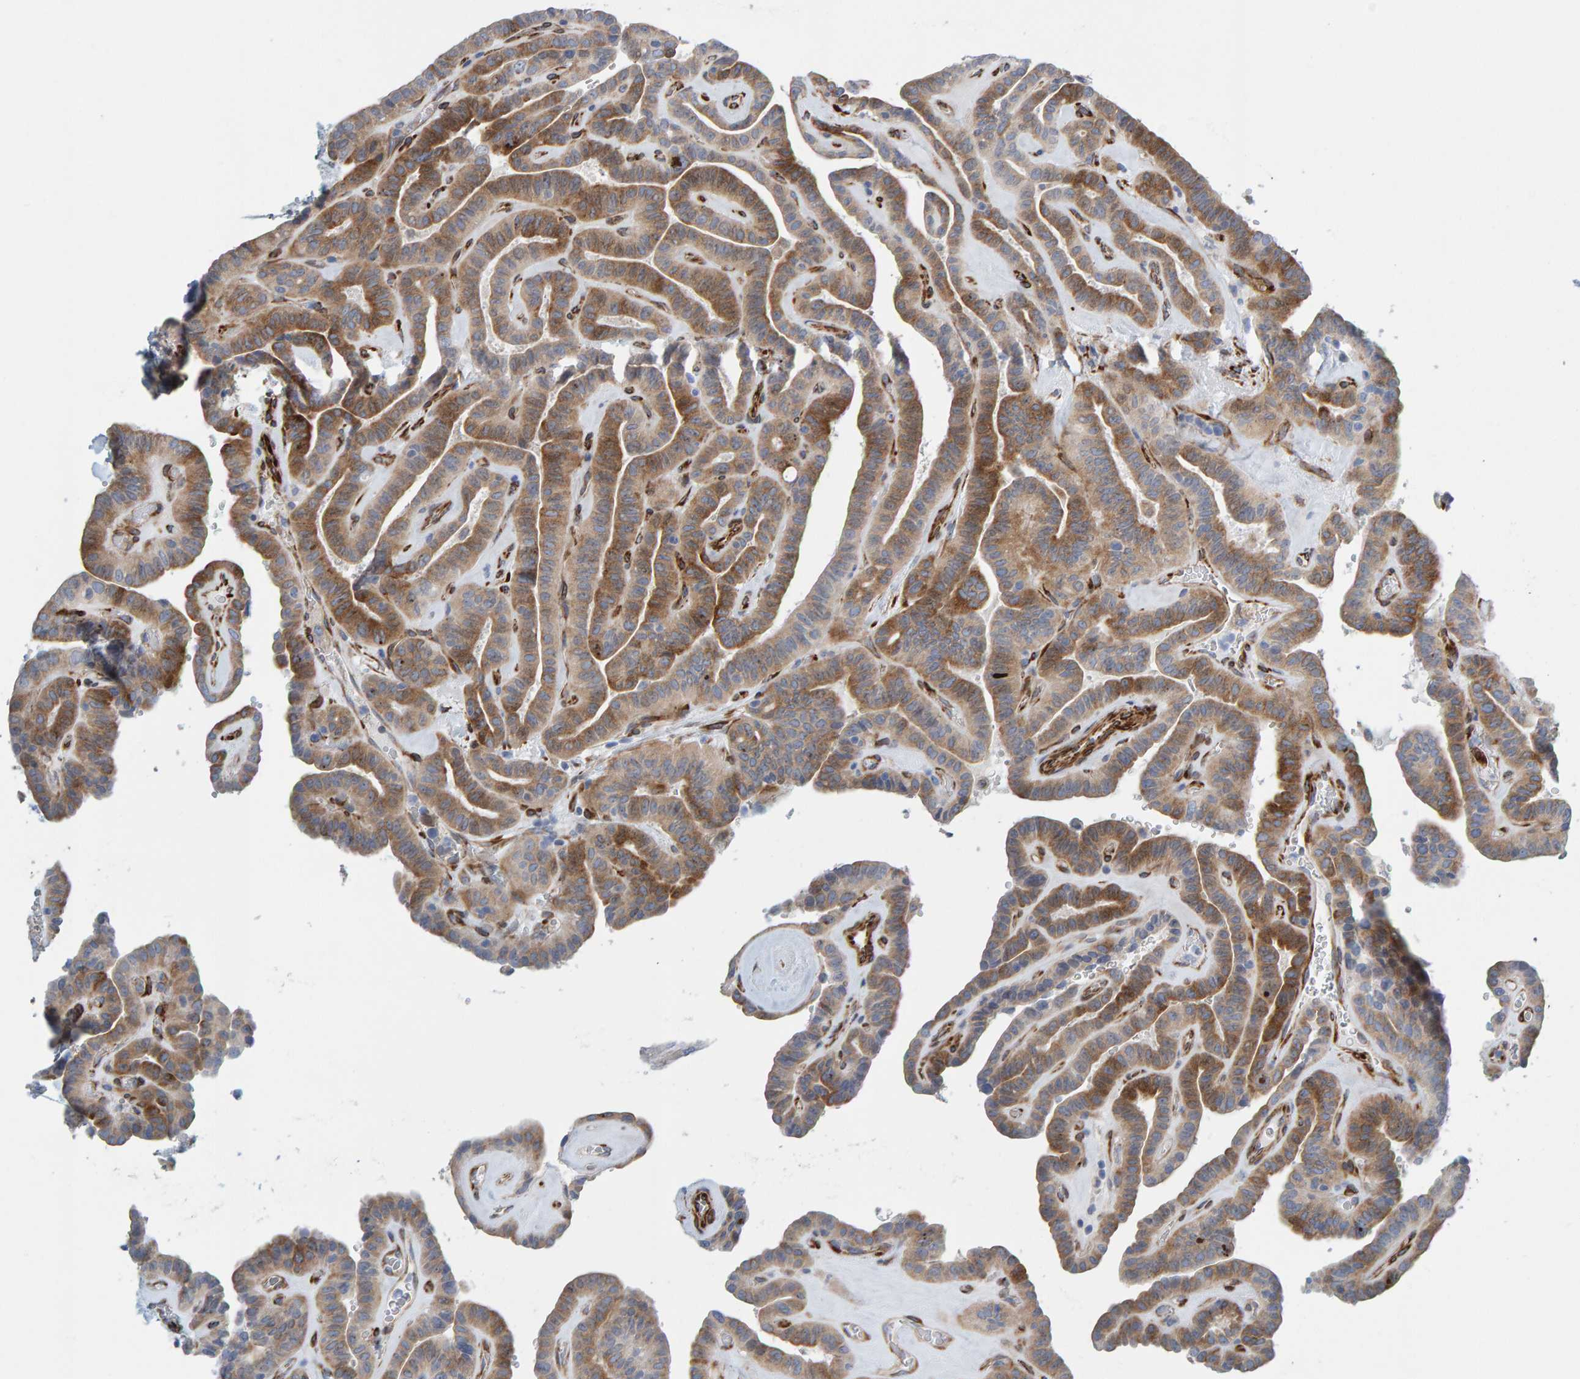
{"staining": {"intensity": "moderate", "quantity": "25%-75%", "location": "cytoplasmic/membranous"}, "tissue": "thyroid cancer", "cell_type": "Tumor cells", "image_type": "cancer", "snomed": [{"axis": "morphology", "description": "Papillary adenocarcinoma, NOS"}, {"axis": "topography", "description": "Thyroid gland"}], "caption": "A high-resolution photomicrograph shows IHC staining of thyroid cancer (papillary adenocarcinoma), which exhibits moderate cytoplasmic/membranous positivity in about 25%-75% of tumor cells. Nuclei are stained in blue.", "gene": "MMP16", "patient": {"sex": "male", "age": 77}}